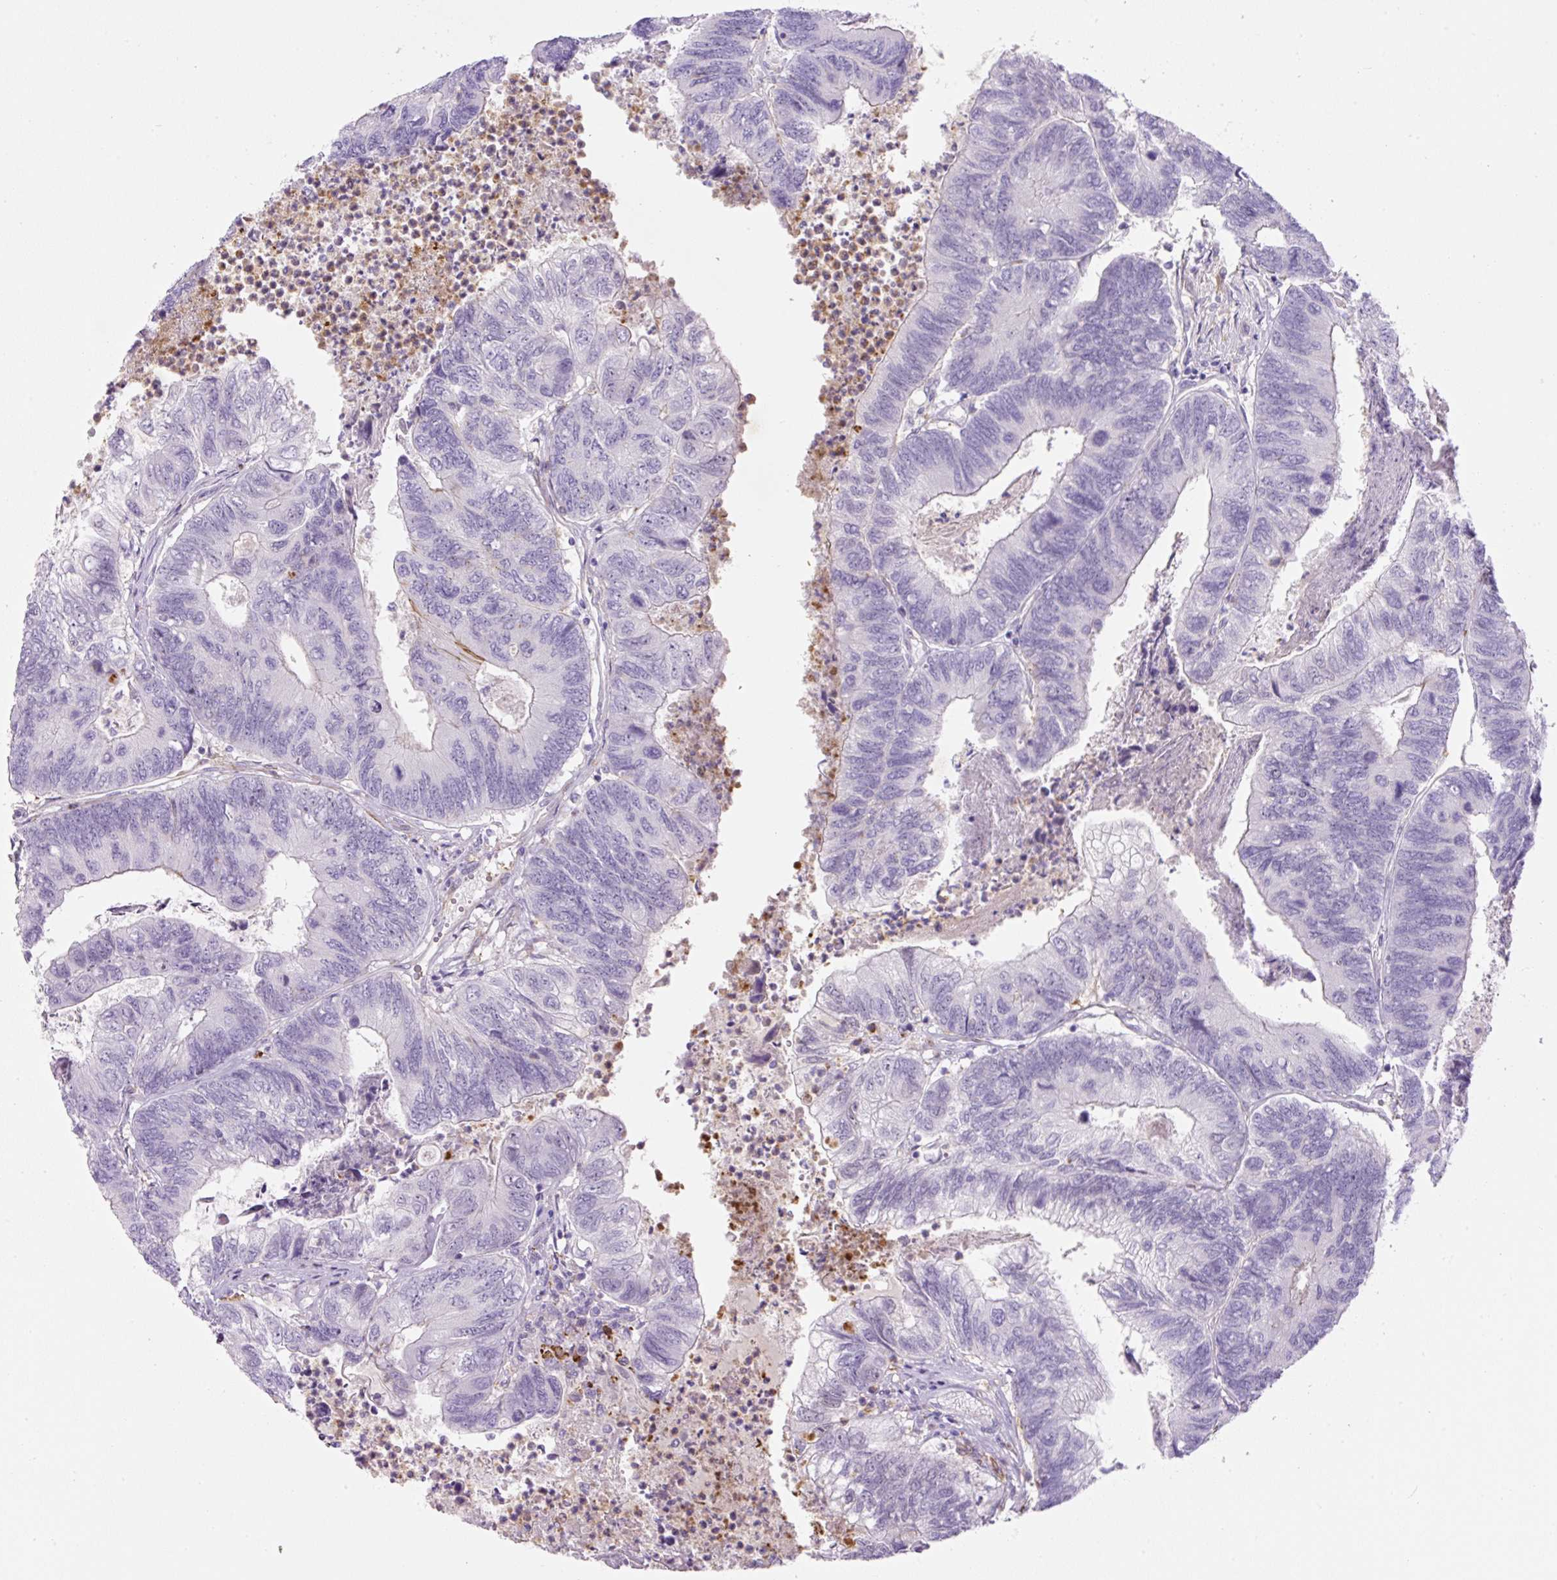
{"staining": {"intensity": "moderate", "quantity": "<25%", "location": "cytoplasmic/membranous"}, "tissue": "colorectal cancer", "cell_type": "Tumor cells", "image_type": "cancer", "snomed": [{"axis": "morphology", "description": "Adenocarcinoma, NOS"}, {"axis": "topography", "description": "Colon"}], "caption": "Colorectal cancer (adenocarcinoma) tissue reveals moderate cytoplasmic/membranous staining in approximately <25% of tumor cells, visualized by immunohistochemistry.", "gene": "B3GALT5", "patient": {"sex": "female", "age": 67}}